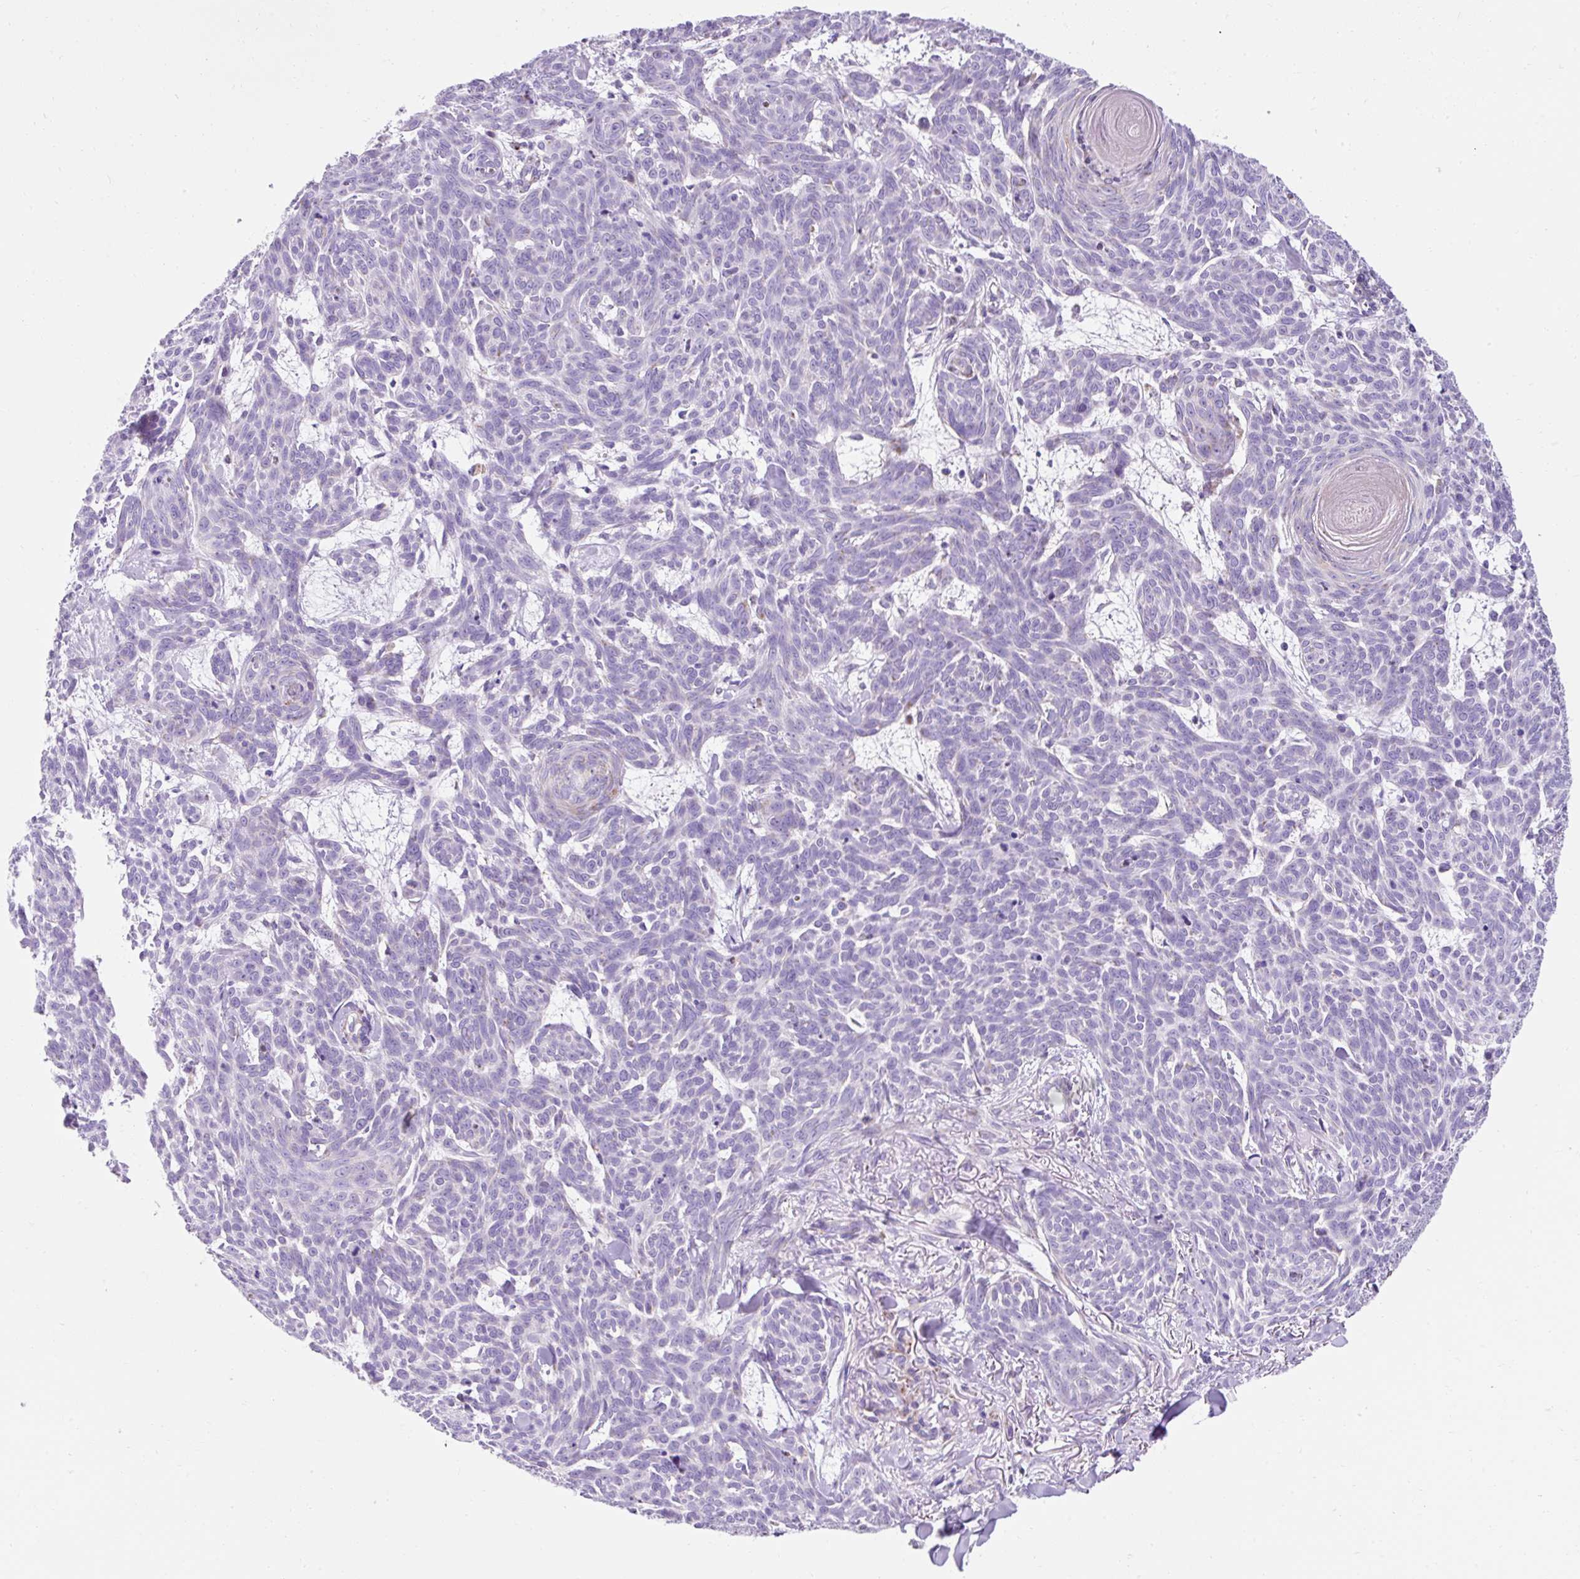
{"staining": {"intensity": "negative", "quantity": "none", "location": "none"}, "tissue": "skin cancer", "cell_type": "Tumor cells", "image_type": "cancer", "snomed": [{"axis": "morphology", "description": "Basal cell carcinoma"}, {"axis": "topography", "description": "Skin"}], "caption": "Immunohistochemistry of human skin basal cell carcinoma displays no positivity in tumor cells.", "gene": "PLPP2", "patient": {"sex": "female", "age": 93}}